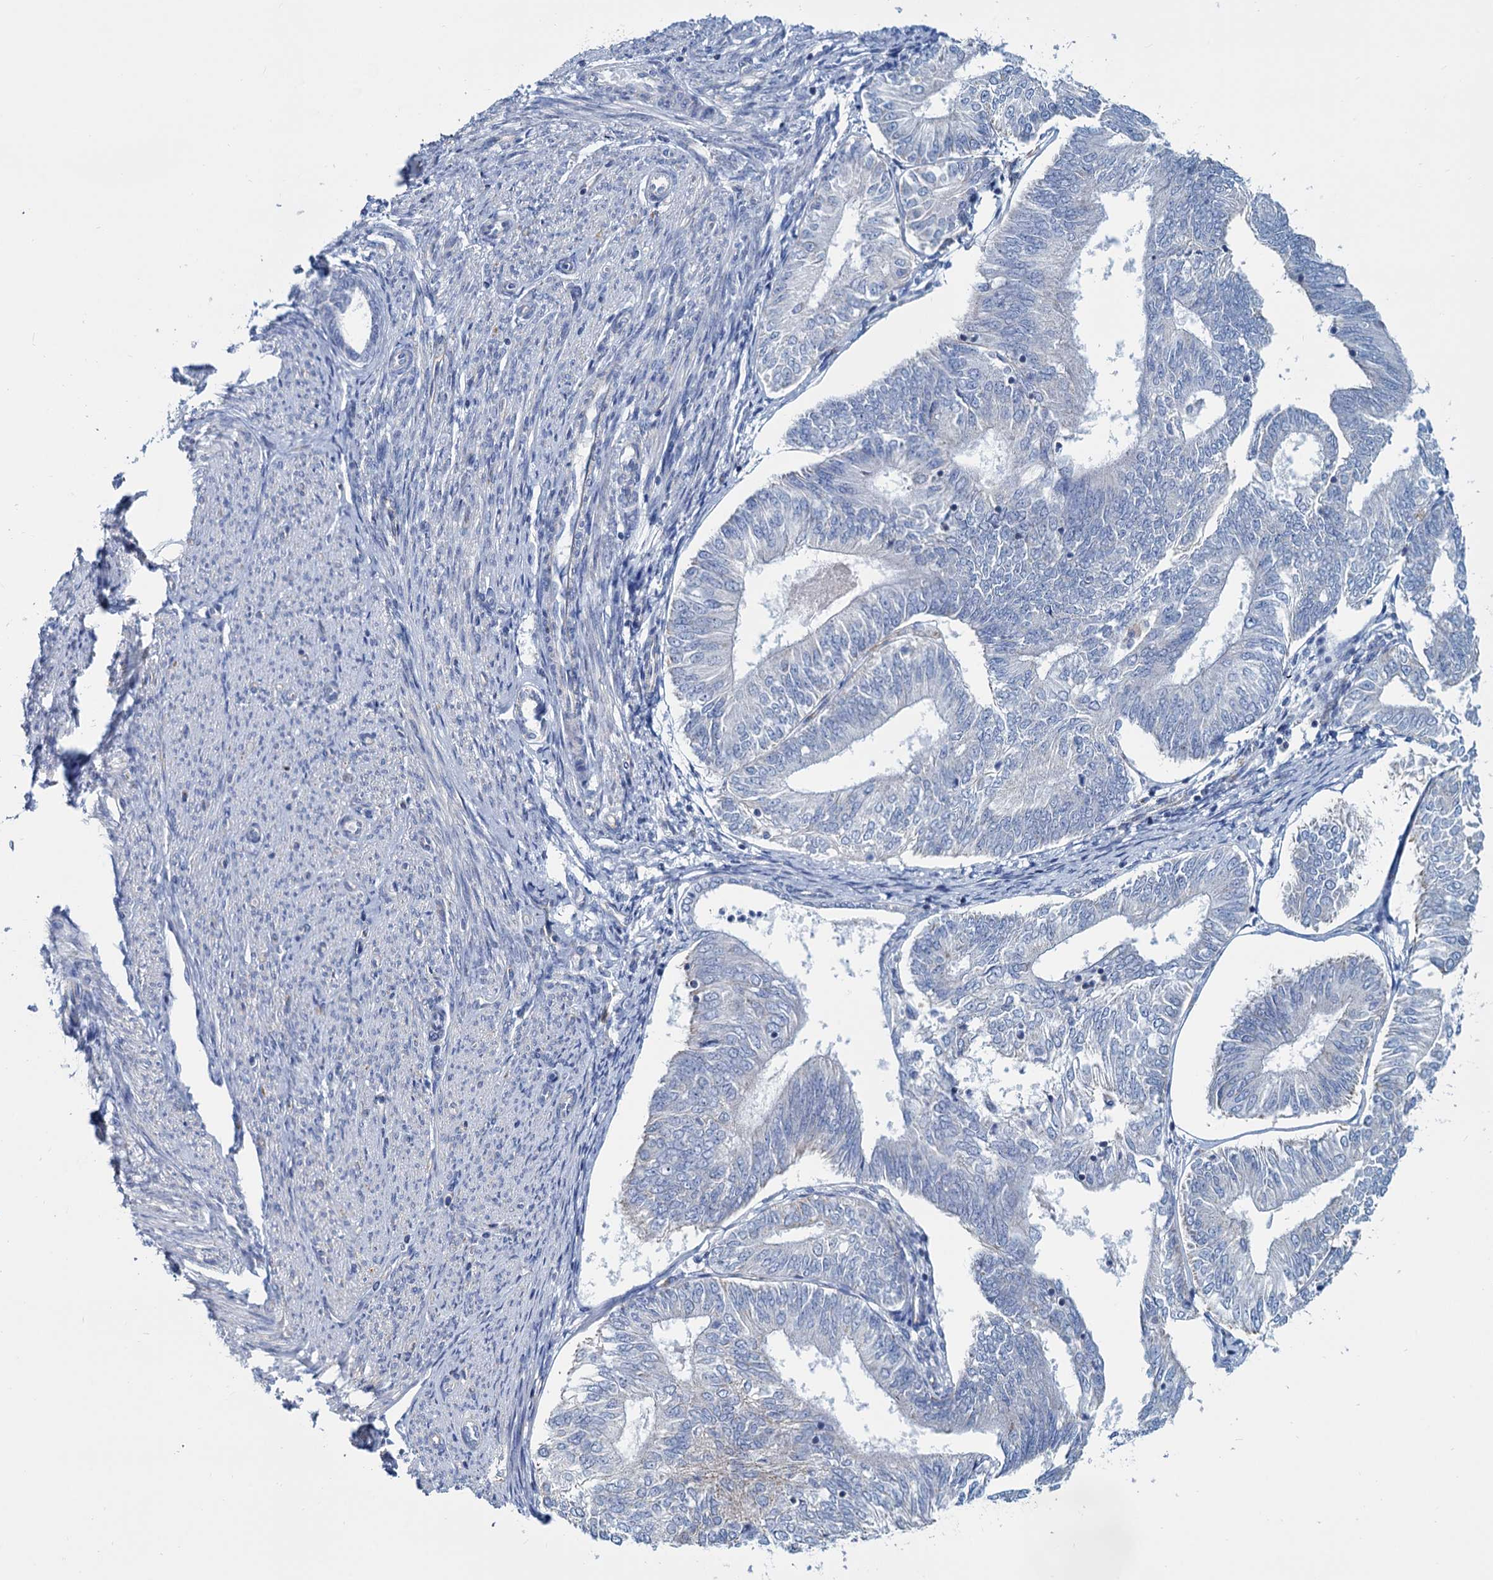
{"staining": {"intensity": "negative", "quantity": "none", "location": "none"}, "tissue": "endometrial cancer", "cell_type": "Tumor cells", "image_type": "cancer", "snomed": [{"axis": "morphology", "description": "Adenocarcinoma, NOS"}, {"axis": "topography", "description": "Endometrium"}], "caption": "Immunohistochemical staining of endometrial cancer (adenocarcinoma) shows no significant expression in tumor cells.", "gene": "SLC1A3", "patient": {"sex": "female", "age": 58}}